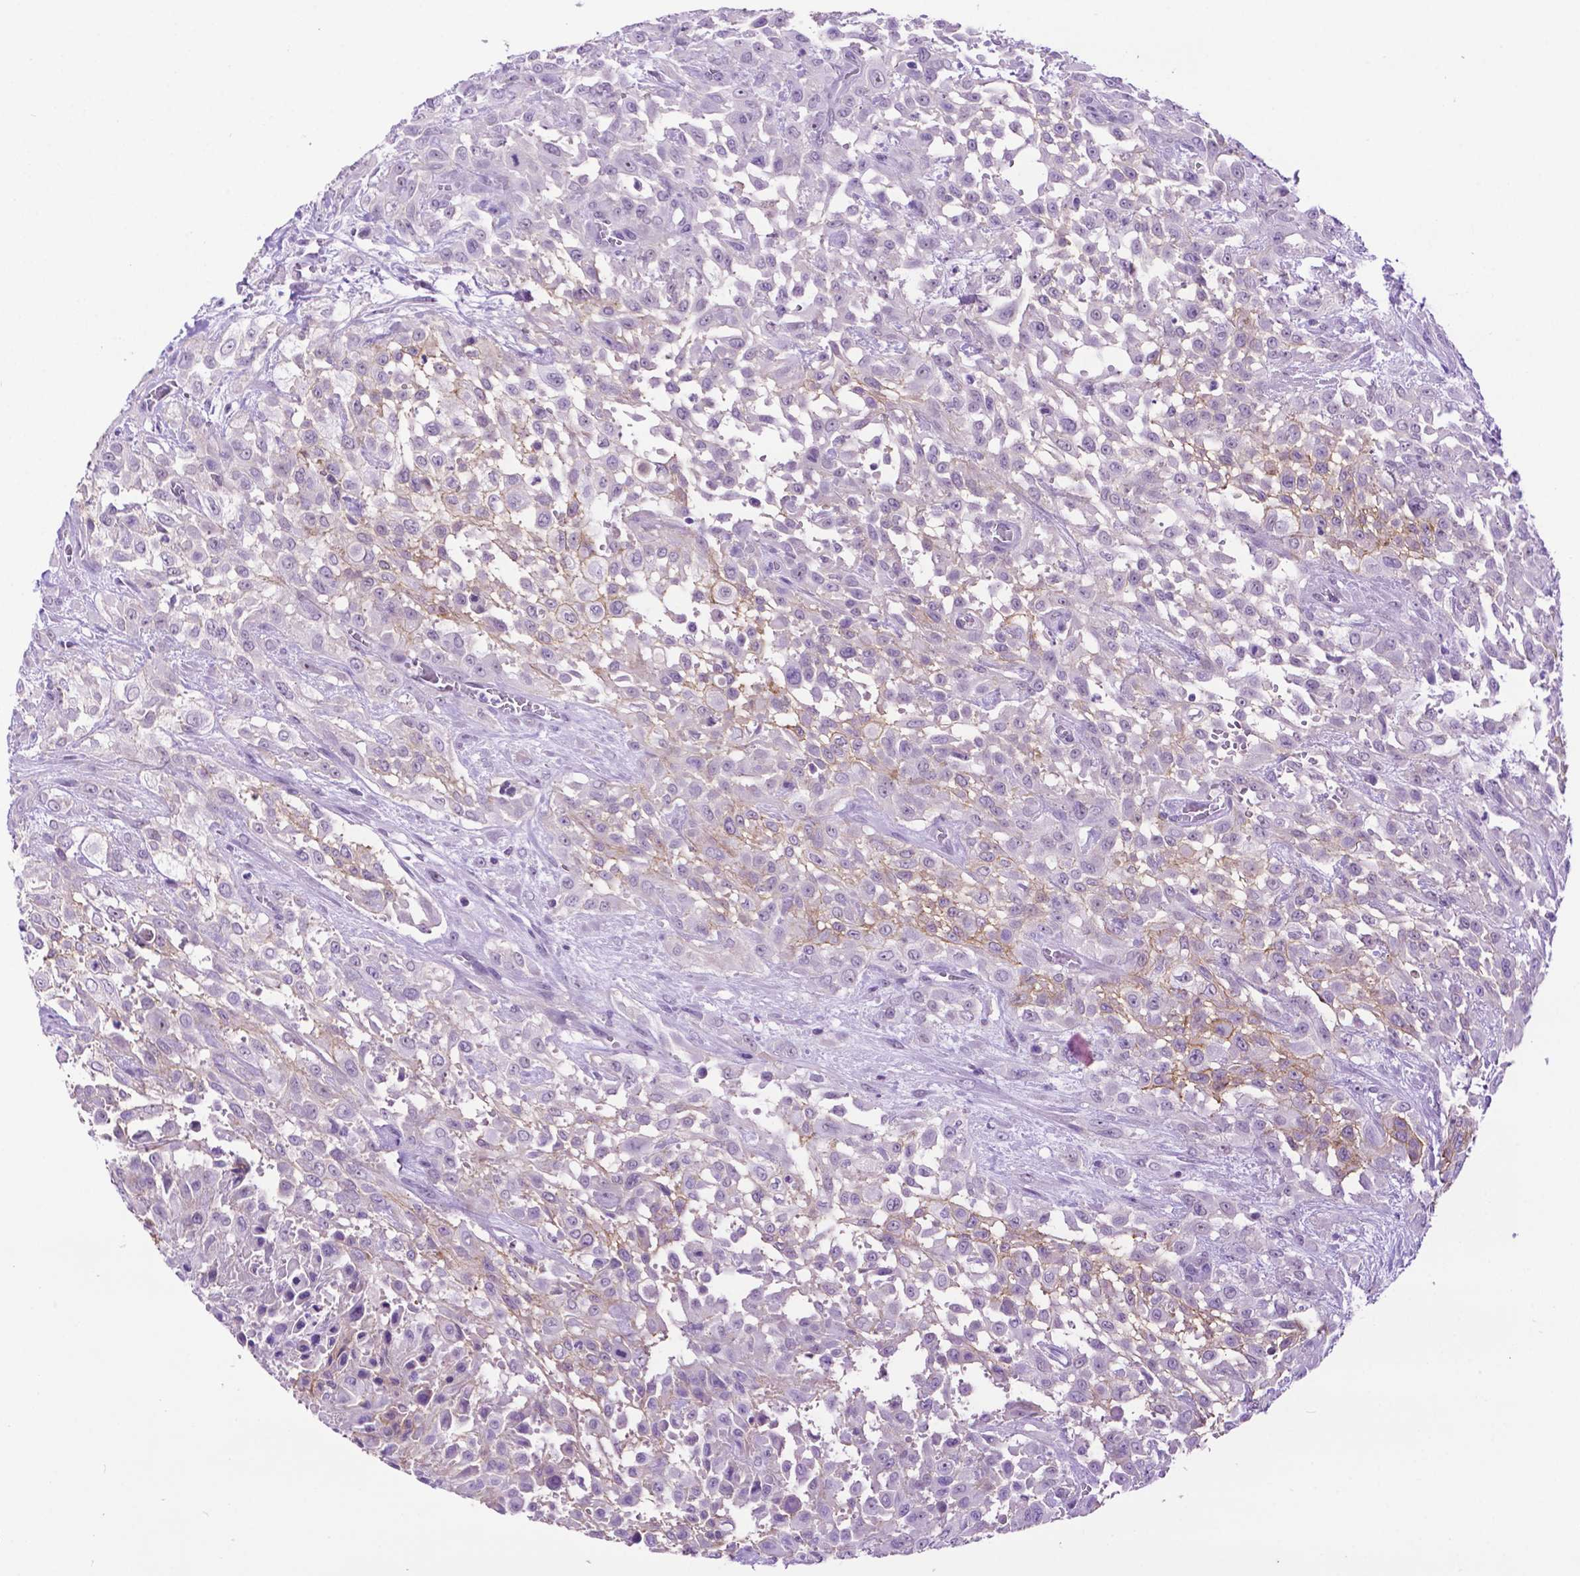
{"staining": {"intensity": "weak", "quantity": "<25%", "location": "cytoplasmic/membranous"}, "tissue": "urothelial cancer", "cell_type": "Tumor cells", "image_type": "cancer", "snomed": [{"axis": "morphology", "description": "Urothelial carcinoma, High grade"}, {"axis": "topography", "description": "Urinary bladder"}], "caption": "Immunohistochemical staining of human urothelial cancer exhibits no significant positivity in tumor cells. The staining is performed using DAB brown chromogen with nuclei counter-stained in using hematoxylin.", "gene": "TACSTD2", "patient": {"sex": "male", "age": 57}}